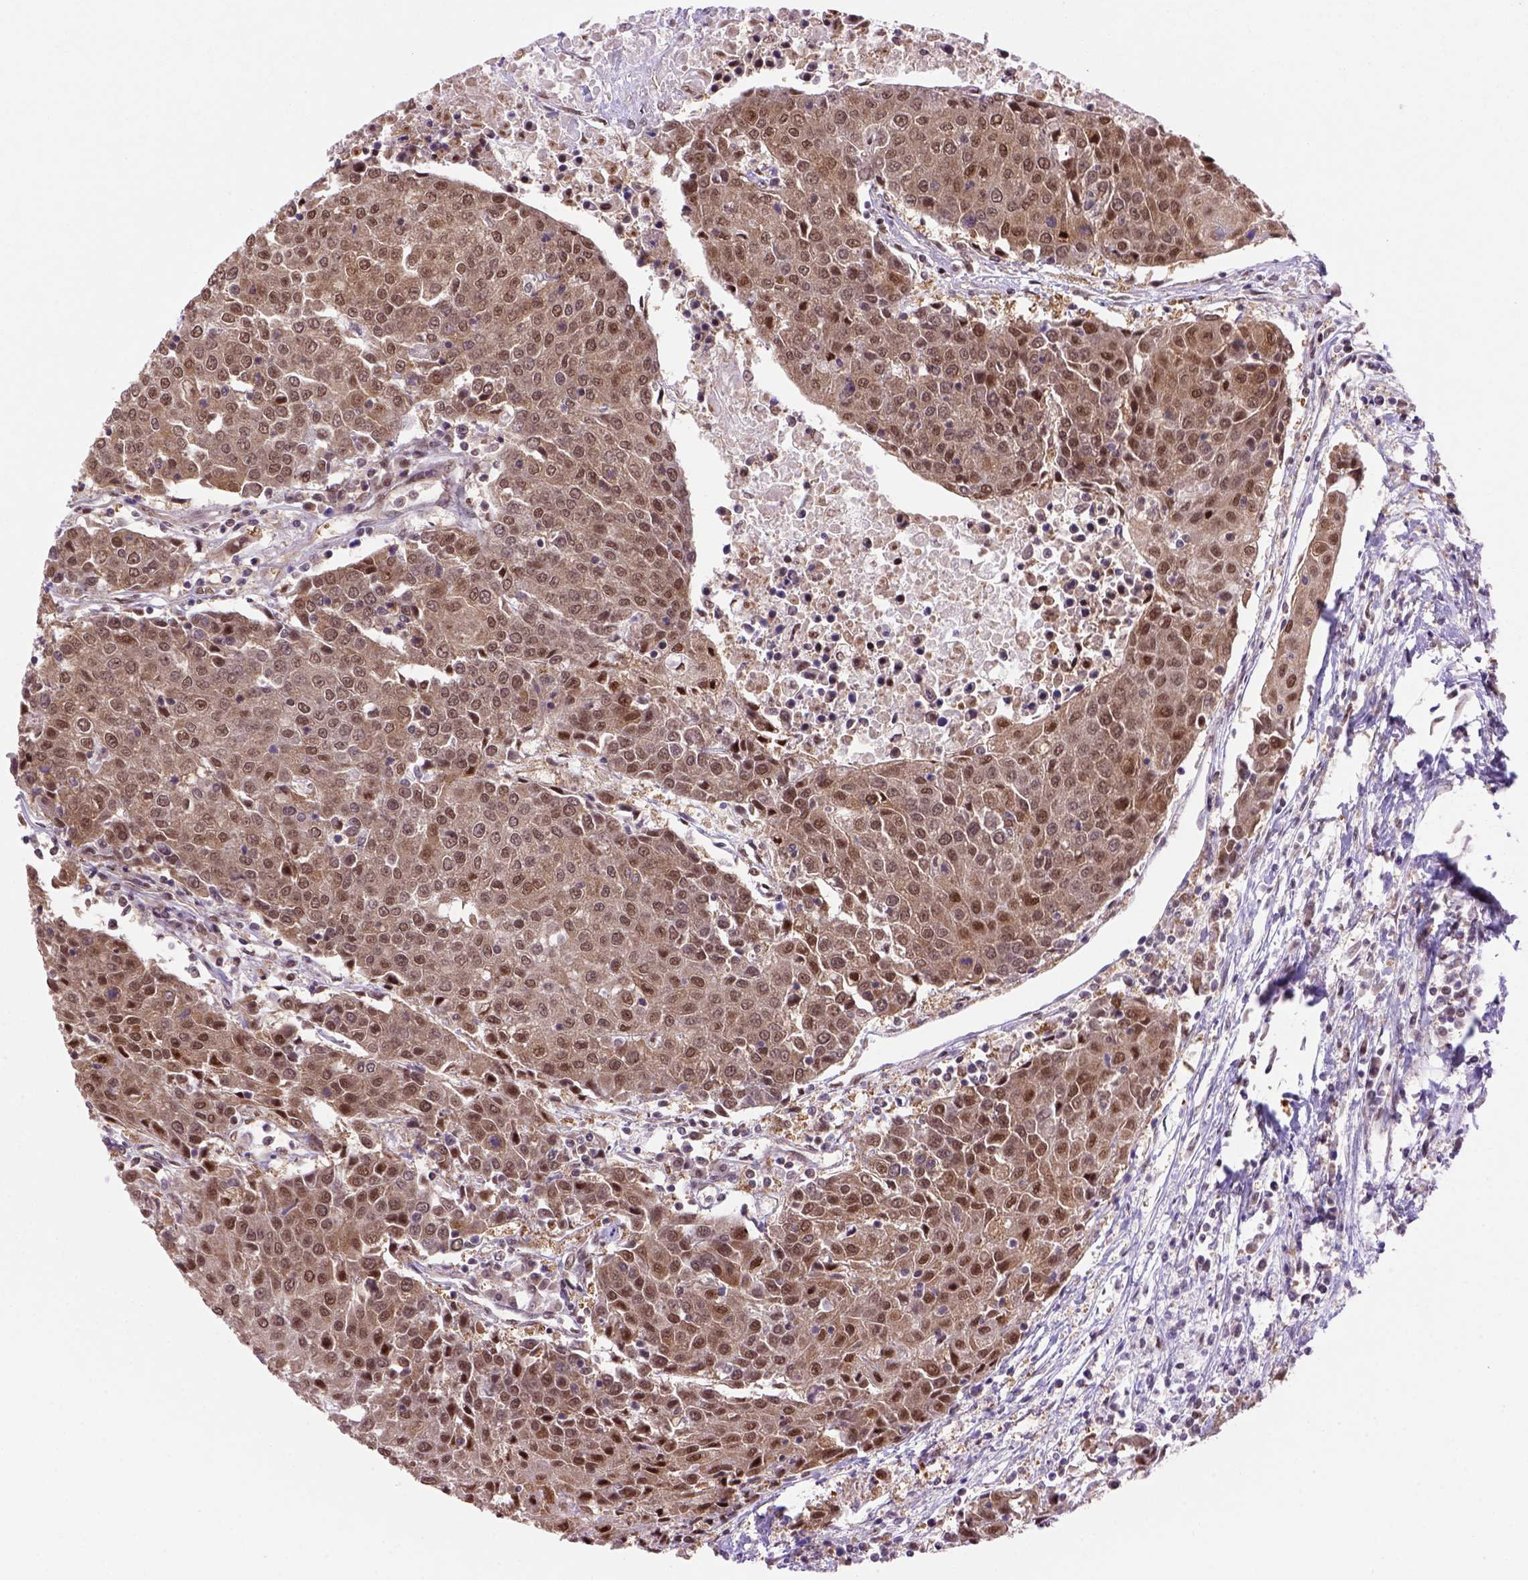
{"staining": {"intensity": "moderate", "quantity": ">75%", "location": "cytoplasmic/membranous,nuclear"}, "tissue": "urothelial cancer", "cell_type": "Tumor cells", "image_type": "cancer", "snomed": [{"axis": "morphology", "description": "Urothelial carcinoma, High grade"}, {"axis": "topography", "description": "Urinary bladder"}], "caption": "A micrograph showing moderate cytoplasmic/membranous and nuclear positivity in about >75% of tumor cells in high-grade urothelial carcinoma, as visualized by brown immunohistochemical staining.", "gene": "PSMC2", "patient": {"sex": "female", "age": 85}}